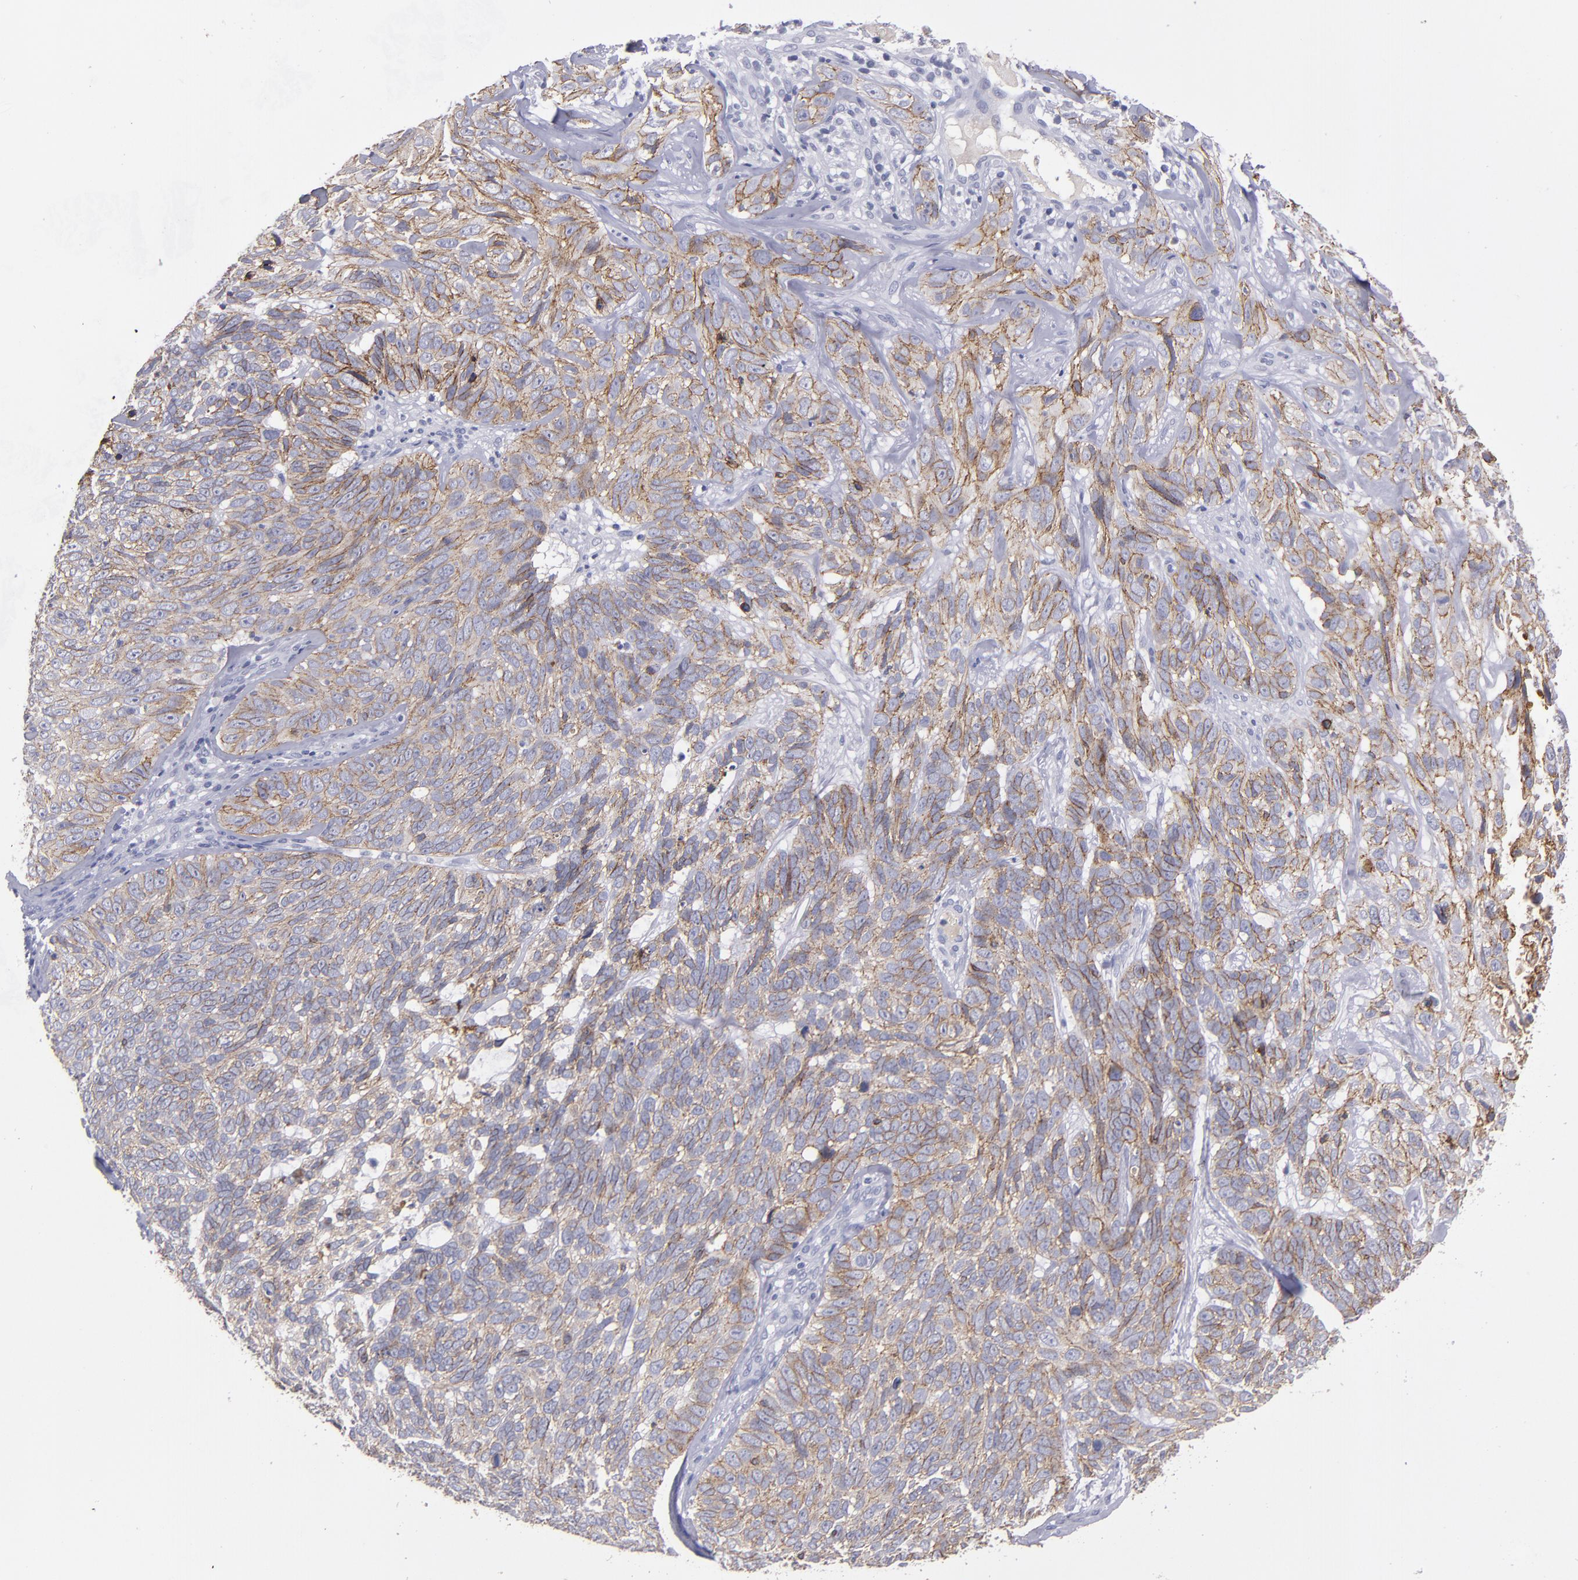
{"staining": {"intensity": "moderate", "quantity": ">75%", "location": "cytoplasmic/membranous"}, "tissue": "skin cancer", "cell_type": "Tumor cells", "image_type": "cancer", "snomed": [{"axis": "morphology", "description": "Basal cell carcinoma"}, {"axis": "topography", "description": "Skin"}], "caption": "Moderate cytoplasmic/membranous expression for a protein is seen in about >75% of tumor cells of skin cancer (basal cell carcinoma) using immunohistochemistry (IHC).", "gene": "CDH3", "patient": {"sex": "male", "age": 72}}